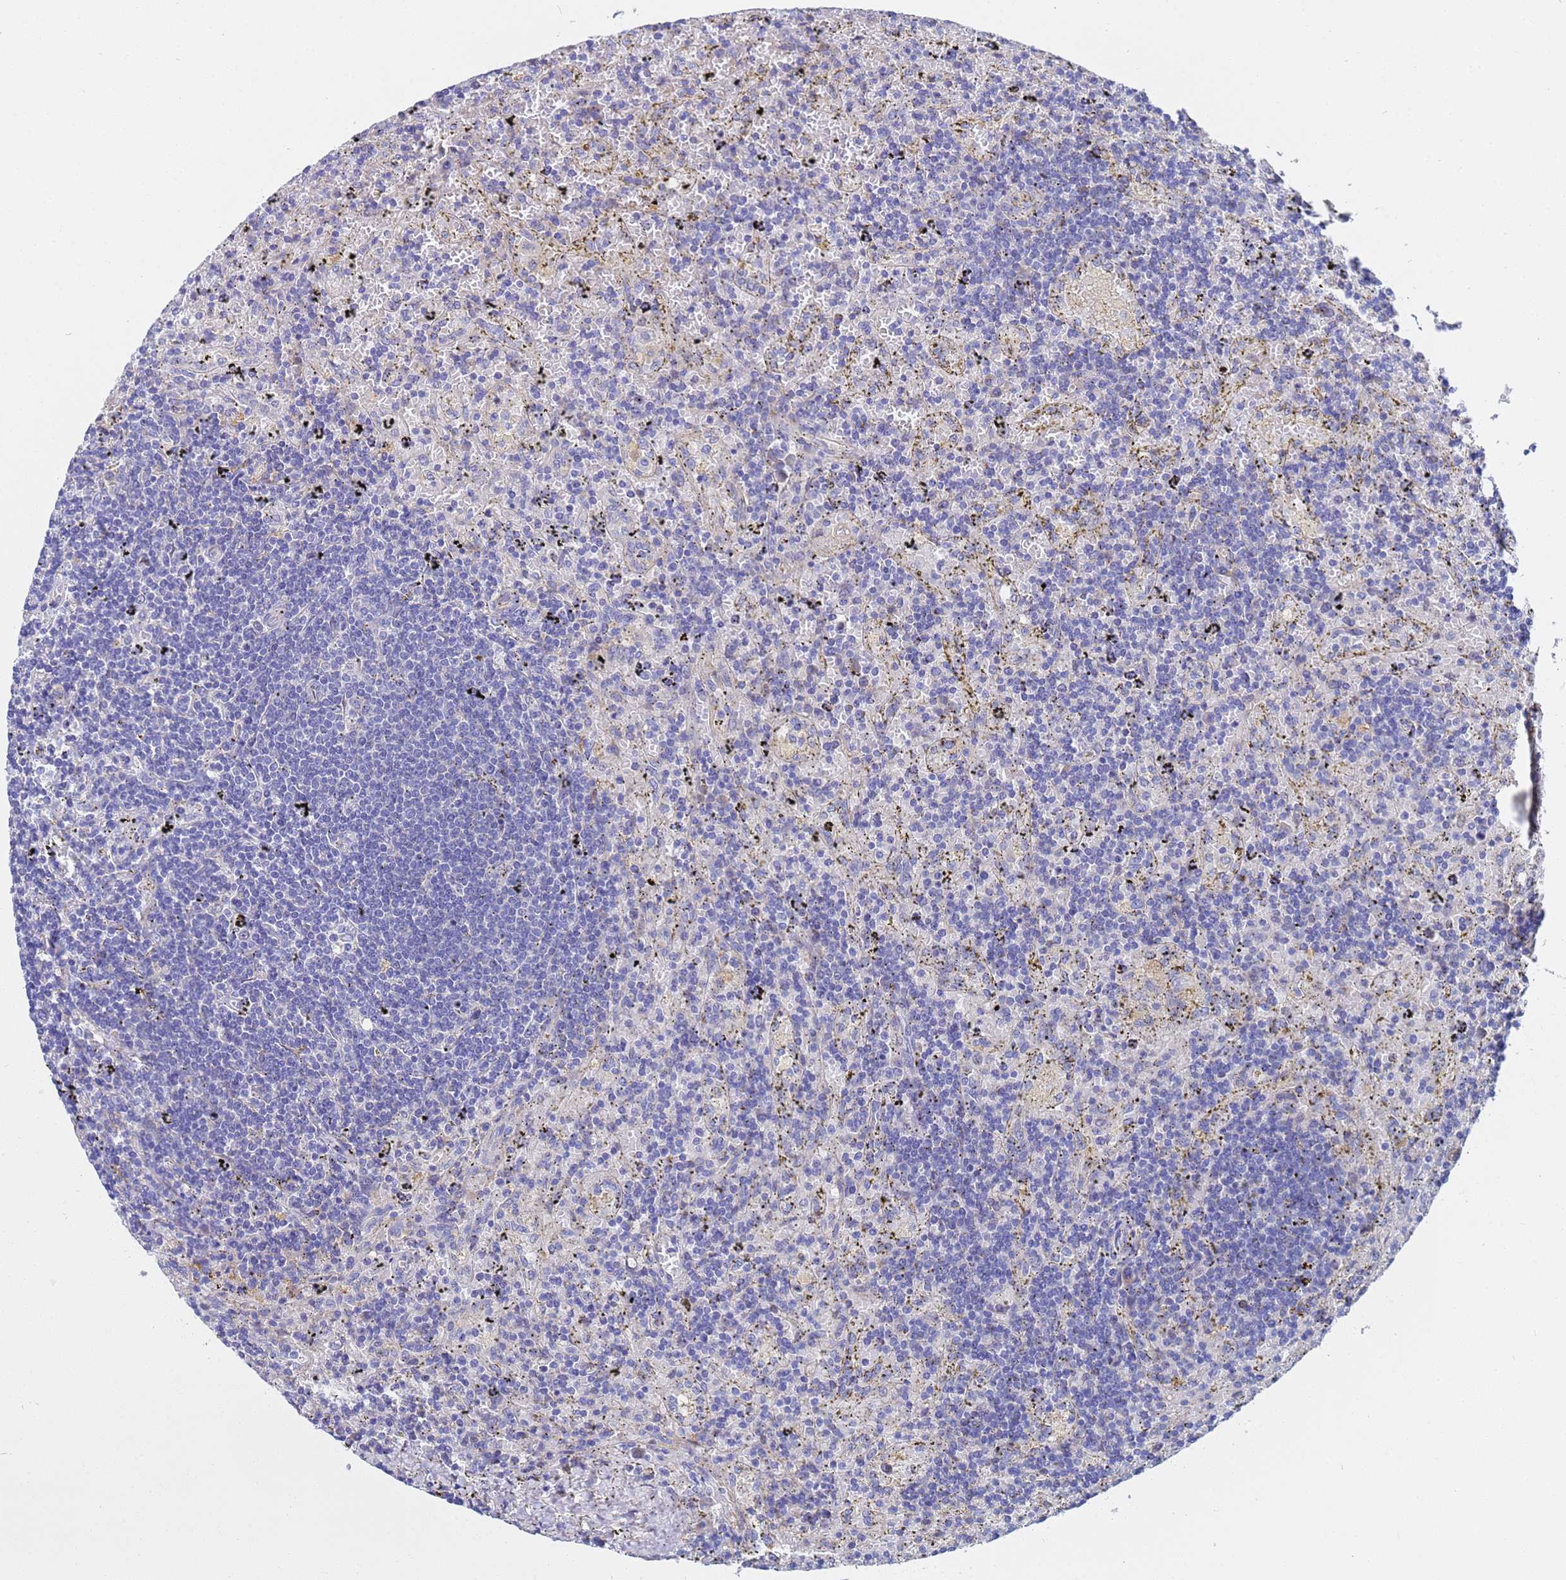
{"staining": {"intensity": "negative", "quantity": "none", "location": "none"}, "tissue": "lymphoma", "cell_type": "Tumor cells", "image_type": "cancer", "snomed": [{"axis": "morphology", "description": "Malignant lymphoma, non-Hodgkin's type, Low grade"}, {"axis": "topography", "description": "Spleen"}], "caption": "Immunohistochemistry (IHC) histopathology image of neoplastic tissue: lymphoma stained with DAB displays no significant protein expression in tumor cells.", "gene": "TM4SF4", "patient": {"sex": "male", "age": 76}}